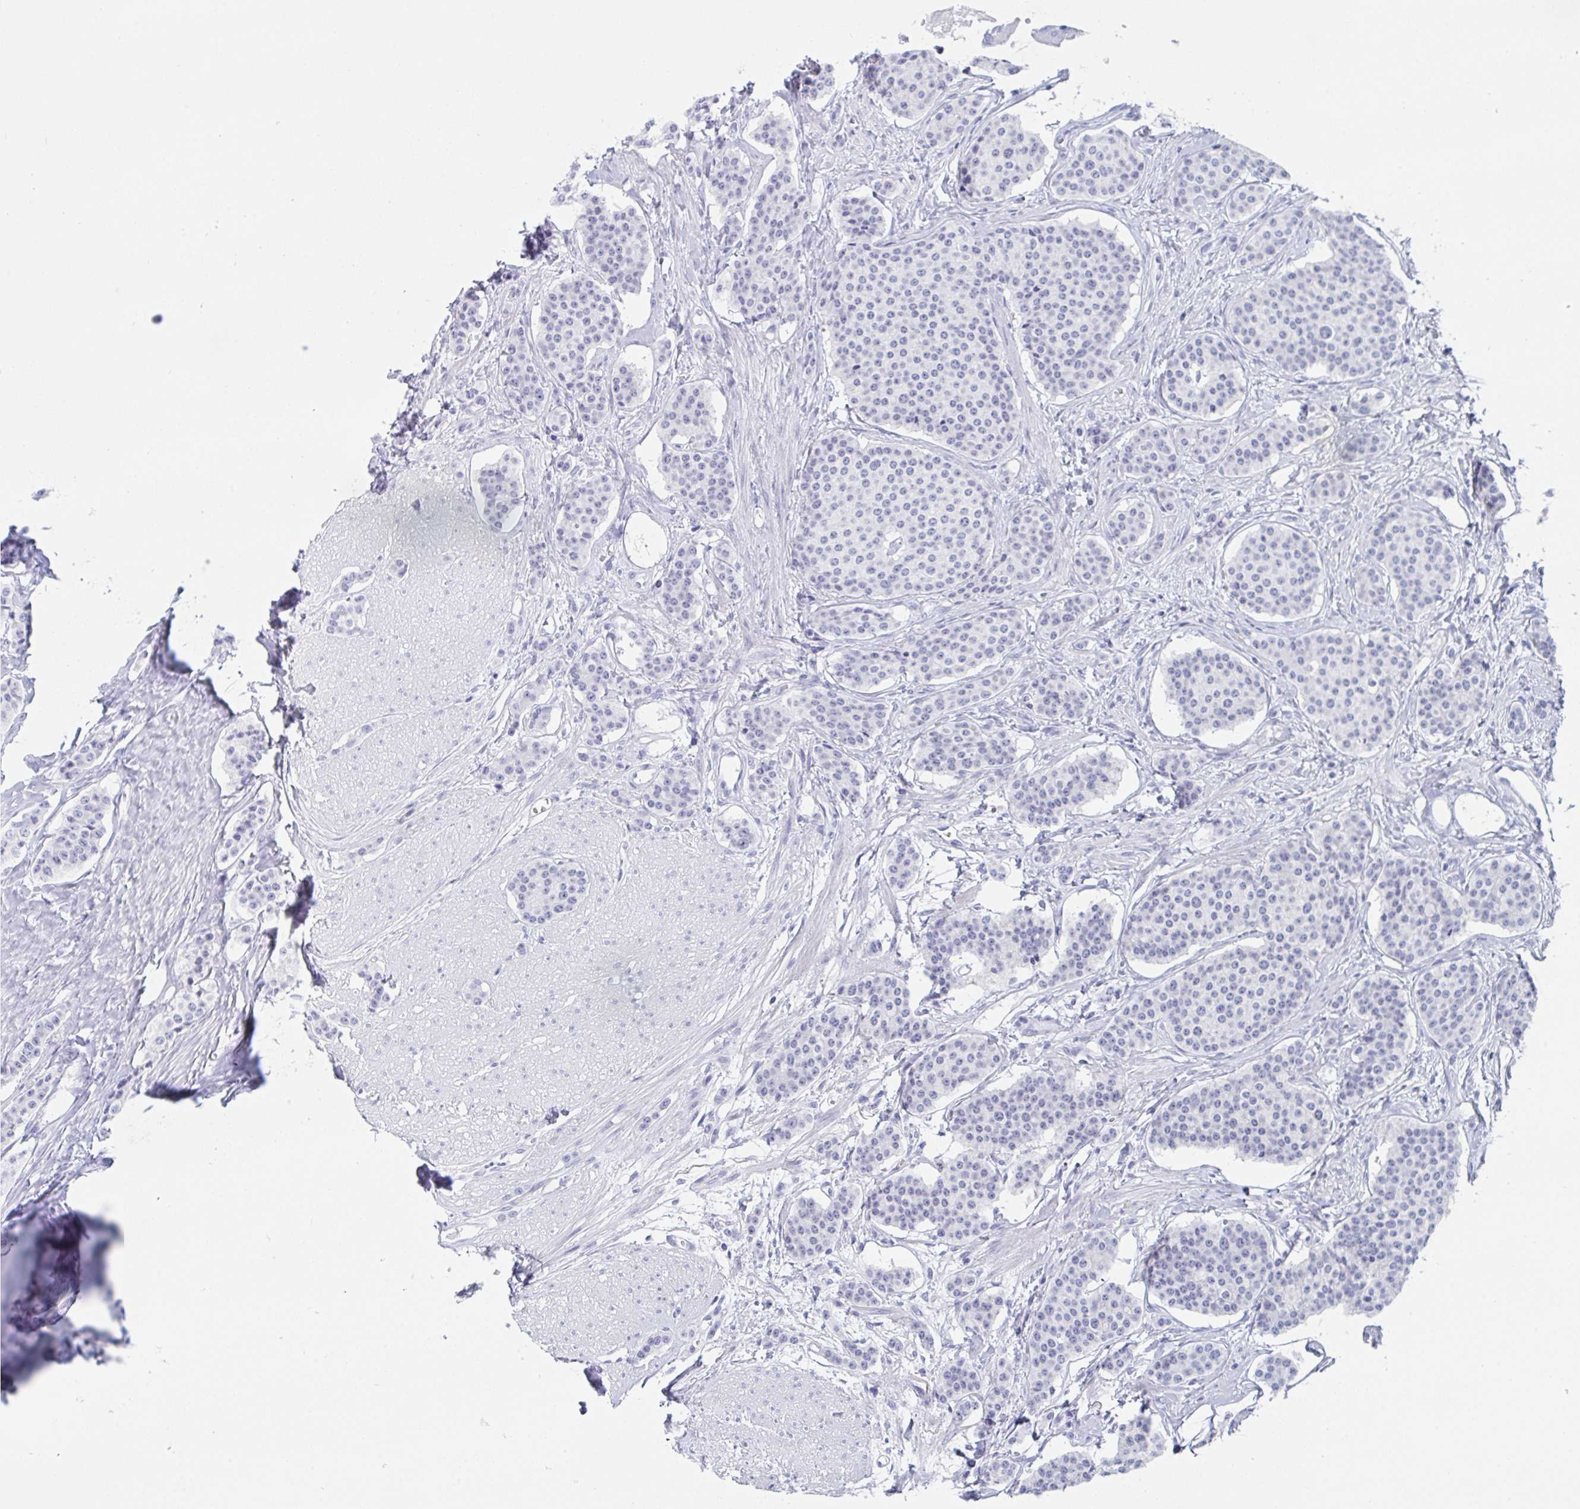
{"staining": {"intensity": "negative", "quantity": "none", "location": "none"}, "tissue": "carcinoid", "cell_type": "Tumor cells", "image_type": "cancer", "snomed": [{"axis": "morphology", "description": "Carcinoid, malignant, NOS"}, {"axis": "topography", "description": "Small intestine"}], "caption": "This is a image of IHC staining of carcinoid, which shows no expression in tumor cells.", "gene": "CDX4", "patient": {"sex": "female", "age": 64}}